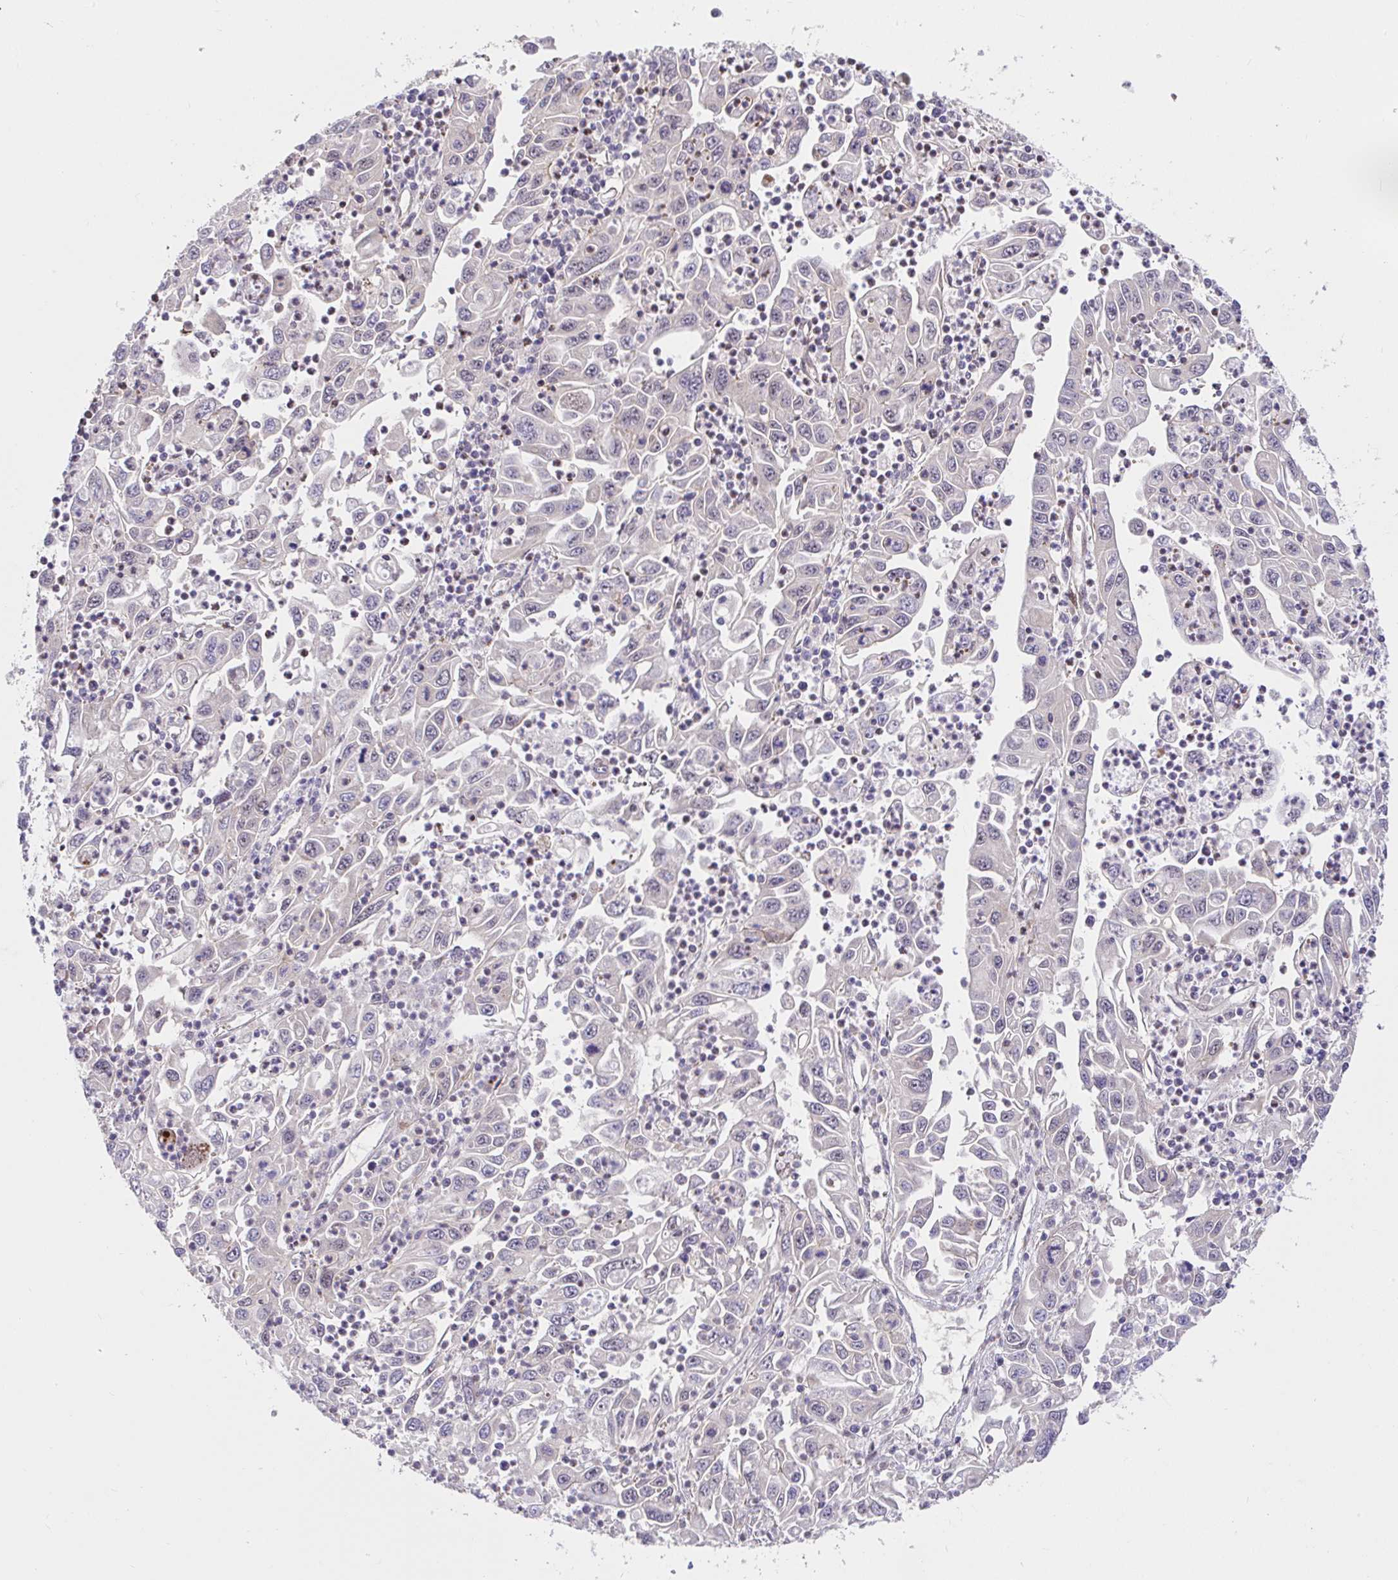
{"staining": {"intensity": "negative", "quantity": "none", "location": "none"}, "tissue": "endometrial cancer", "cell_type": "Tumor cells", "image_type": "cancer", "snomed": [{"axis": "morphology", "description": "Adenocarcinoma, NOS"}, {"axis": "topography", "description": "Uterus"}], "caption": "The IHC micrograph has no significant positivity in tumor cells of adenocarcinoma (endometrial) tissue.", "gene": "TRIM55", "patient": {"sex": "female", "age": 62}}